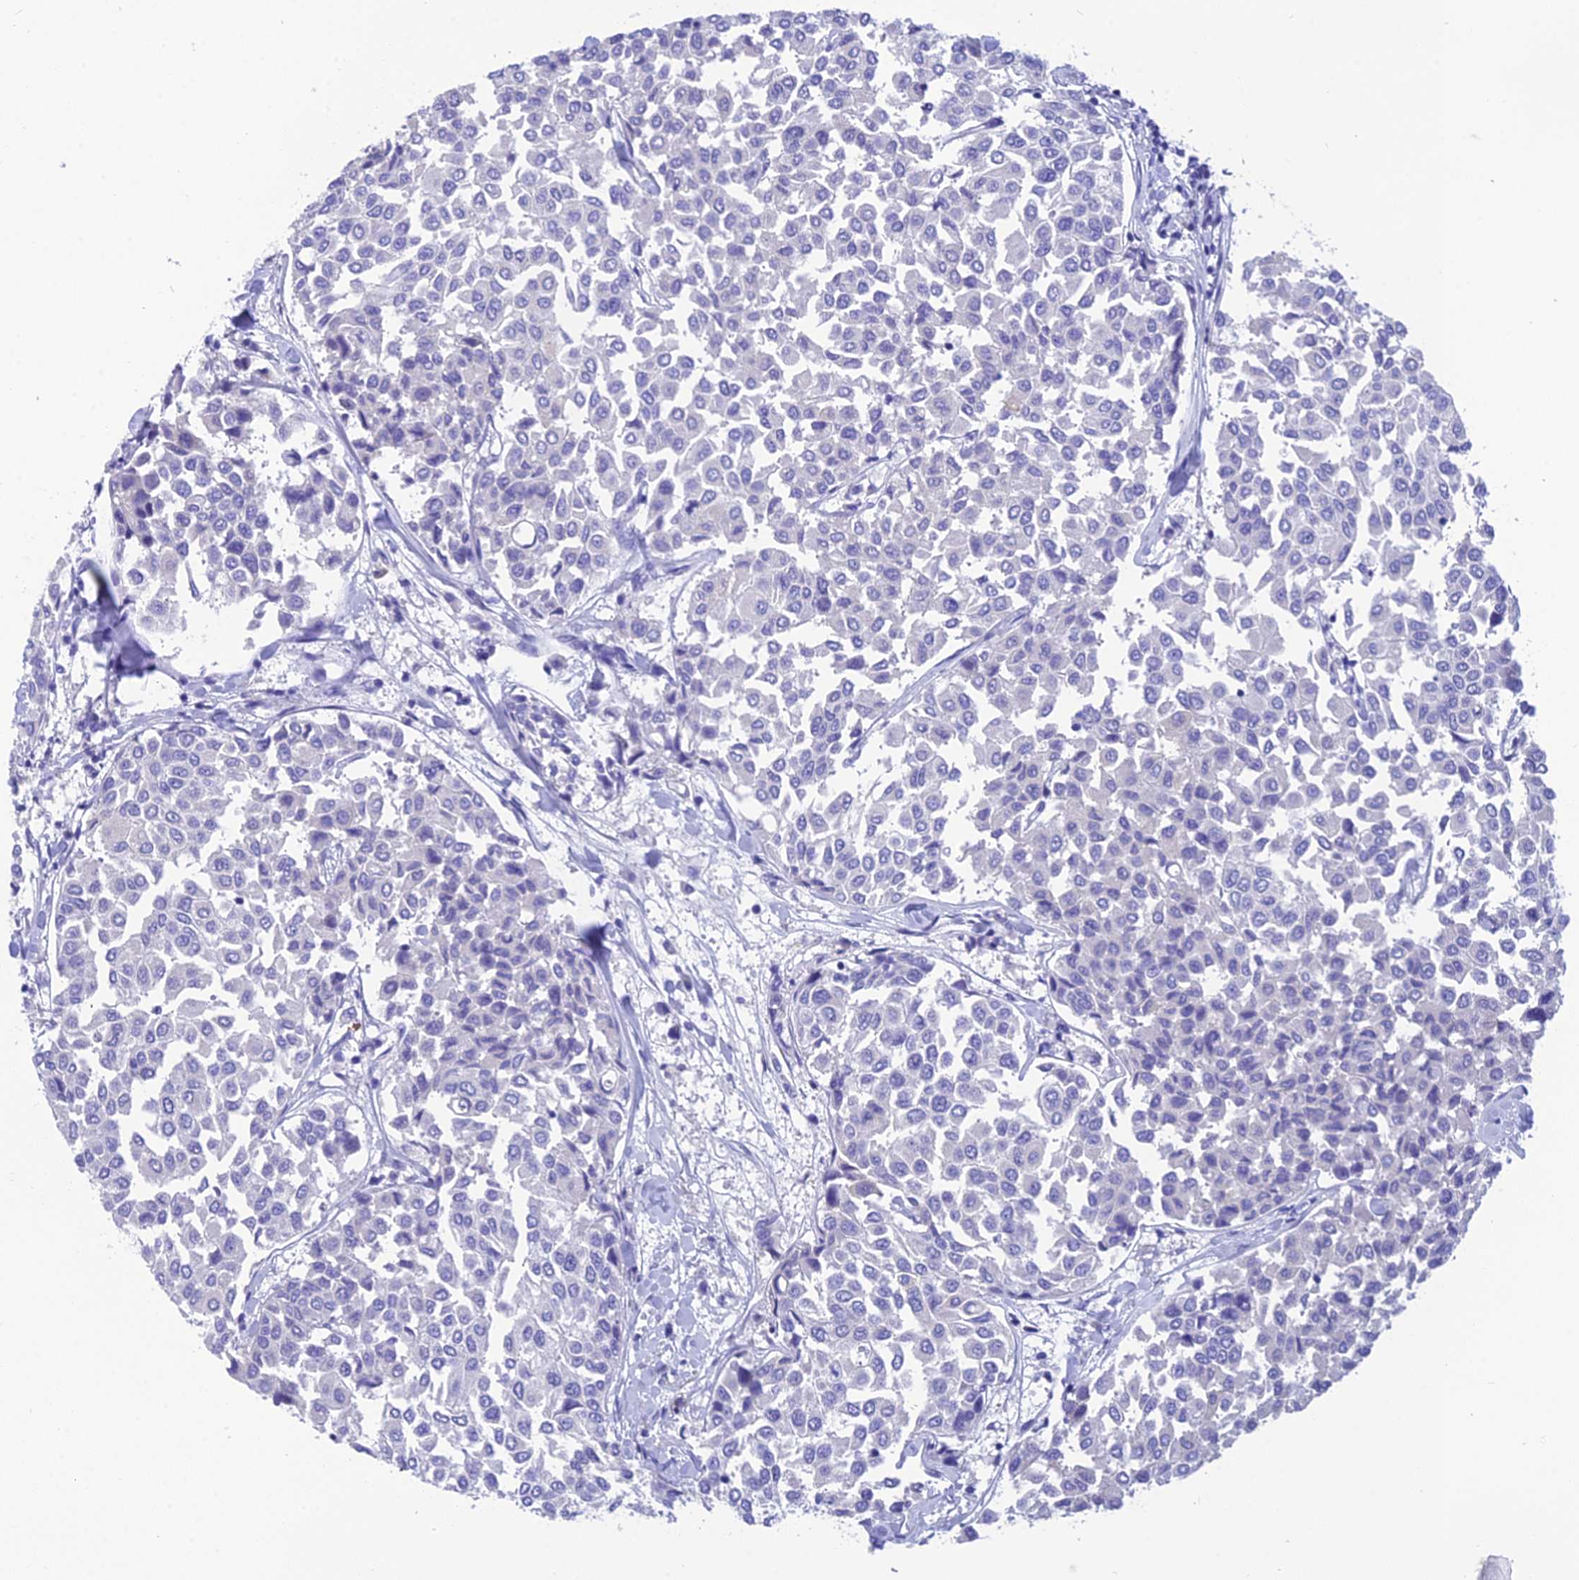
{"staining": {"intensity": "negative", "quantity": "none", "location": "none"}, "tissue": "breast cancer", "cell_type": "Tumor cells", "image_type": "cancer", "snomed": [{"axis": "morphology", "description": "Duct carcinoma"}, {"axis": "topography", "description": "Breast"}], "caption": "This is an immunohistochemistry (IHC) histopathology image of human breast intraductal carcinoma. There is no expression in tumor cells.", "gene": "KDELR3", "patient": {"sex": "female", "age": 55}}